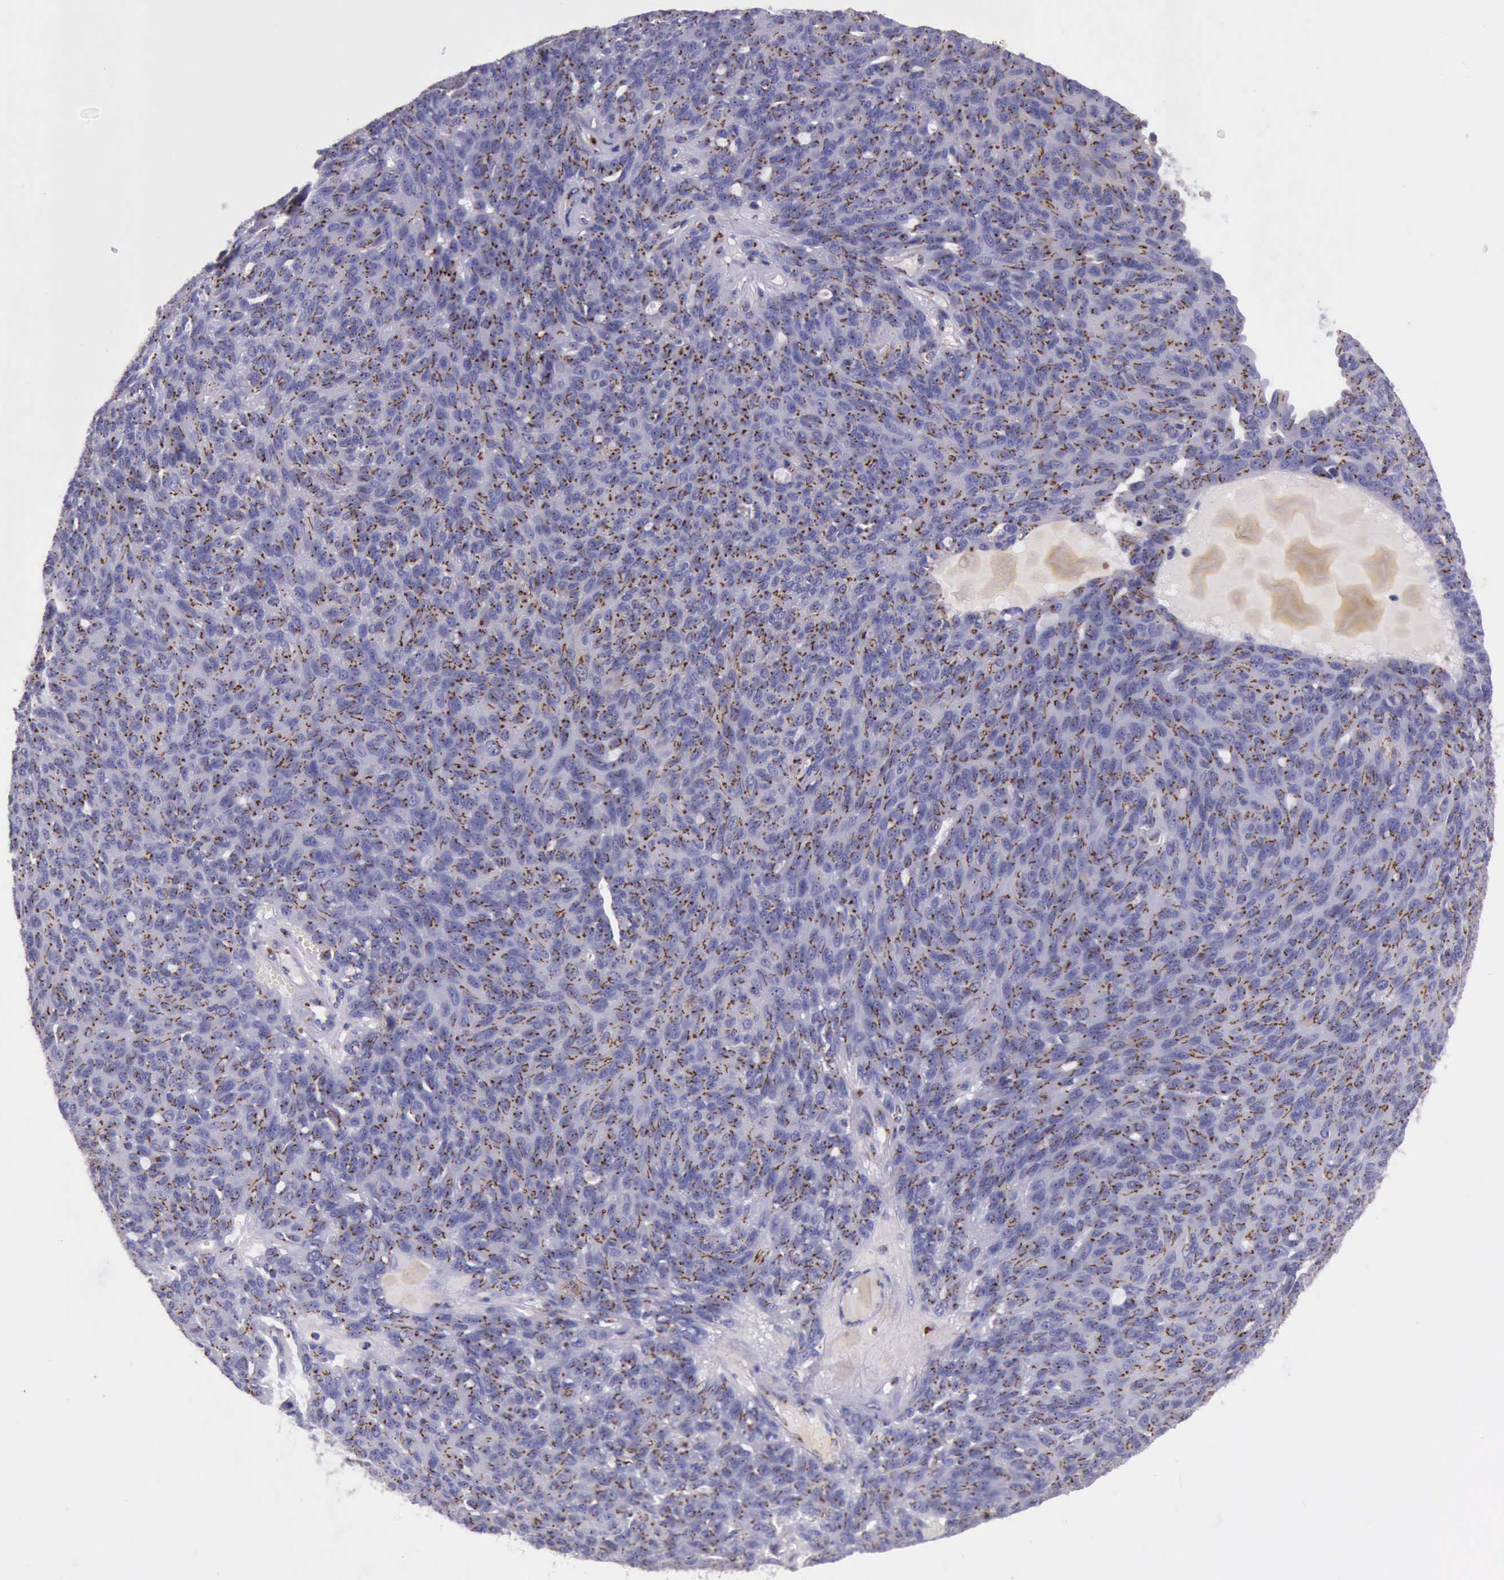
{"staining": {"intensity": "strong", "quantity": ">75%", "location": "cytoplasmic/membranous"}, "tissue": "ovarian cancer", "cell_type": "Tumor cells", "image_type": "cancer", "snomed": [{"axis": "morphology", "description": "Carcinoma, endometroid"}, {"axis": "topography", "description": "Ovary"}], "caption": "The image demonstrates staining of ovarian cancer, revealing strong cytoplasmic/membranous protein expression (brown color) within tumor cells.", "gene": "GOLGA5", "patient": {"sex": "female", "age": 60}}